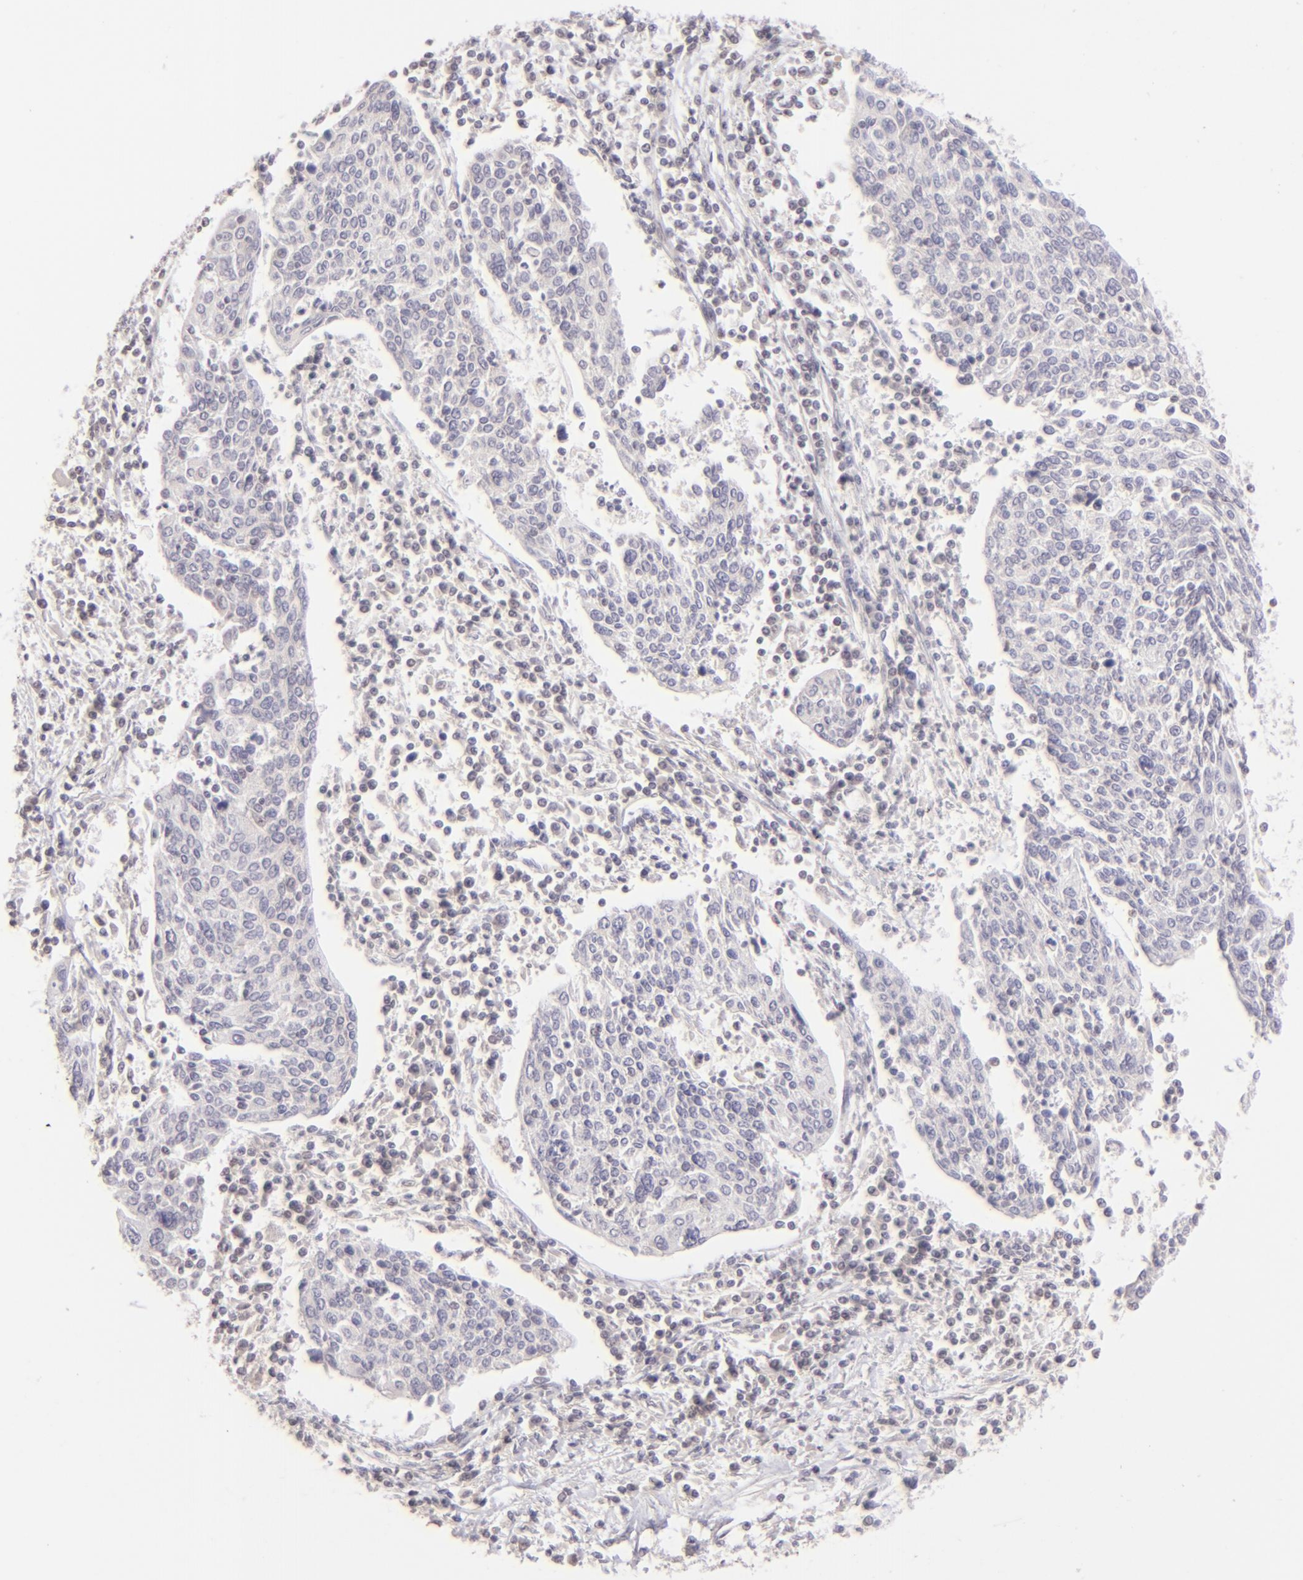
{"staining": {"intensity": "negative", "quantity": "none", "location": "none"}, "tissue": "cervical cancer", "cell_type": "Tumor cells", "image_type": "cancer", "snomed": [{"axis": "morphology", "description": "Squamous cell carcinoma, NOS"}, {"axis": "topography", "description": "Cervix"}], "caption": "An image of human cervical cancer is negative for staining in tumor cells.", "gene": "MAGEA1", "patient": {"sex": "female", "age": 40}}